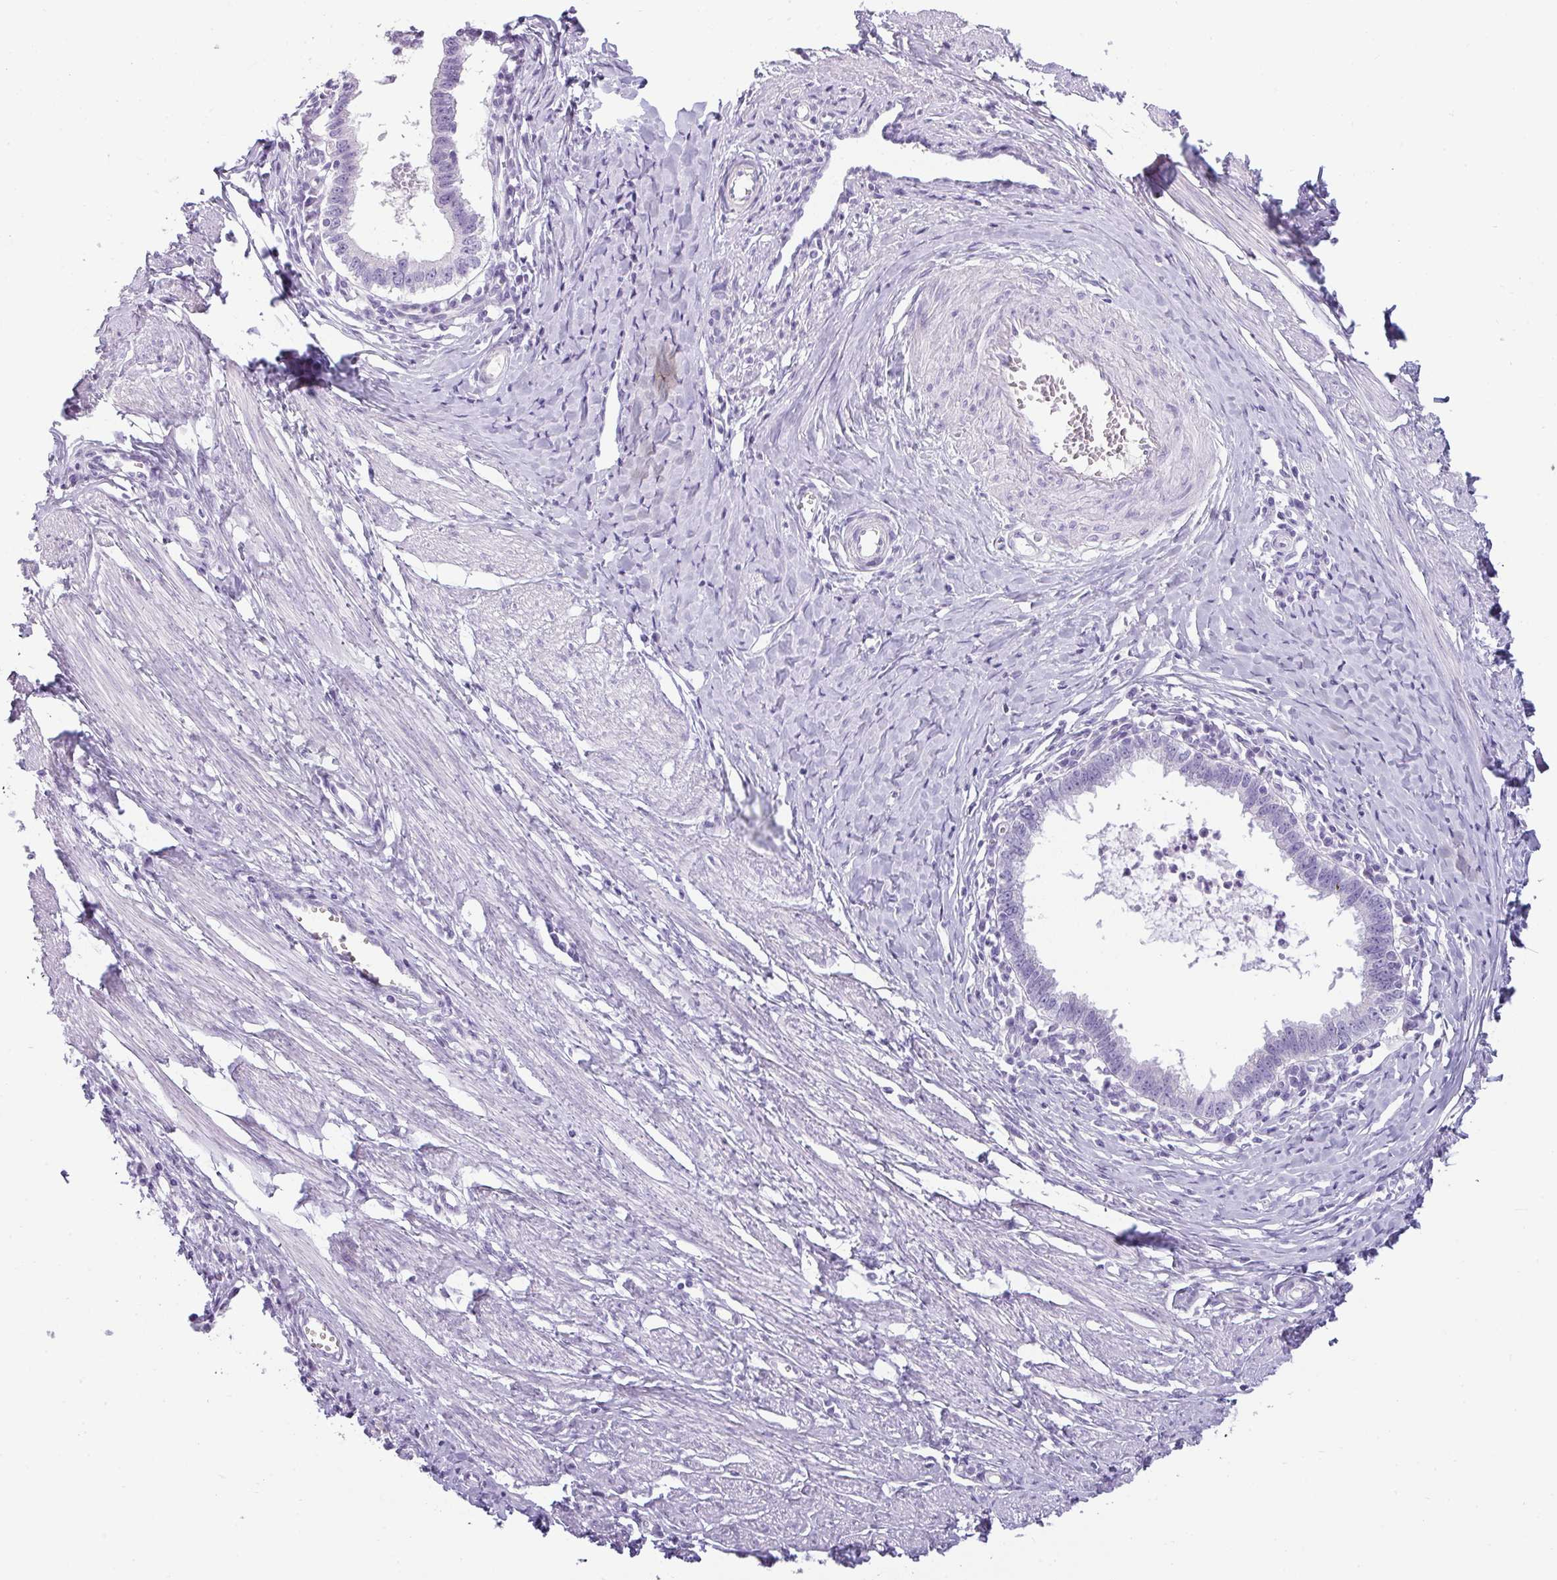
{"staining": {"intensity": "negative", "quantity": "none", "location": "none"}, "tissue": "cervical cancer", "cell_type": "Tumor cells", "image_type": "cancer", "snomed": [{"axis": "morphology", "description": "Adenocarcinoma, NOS"}, {"axis": "topography", "description": "Cervix"}], "caption": "This is an immunohistochemistry (IHC) micrograph of human cervical adenocarcinoma. There is no positivity in tumor cells.", "gene": "VCY1B", "patient": {"sex": "female", "age": 36}}